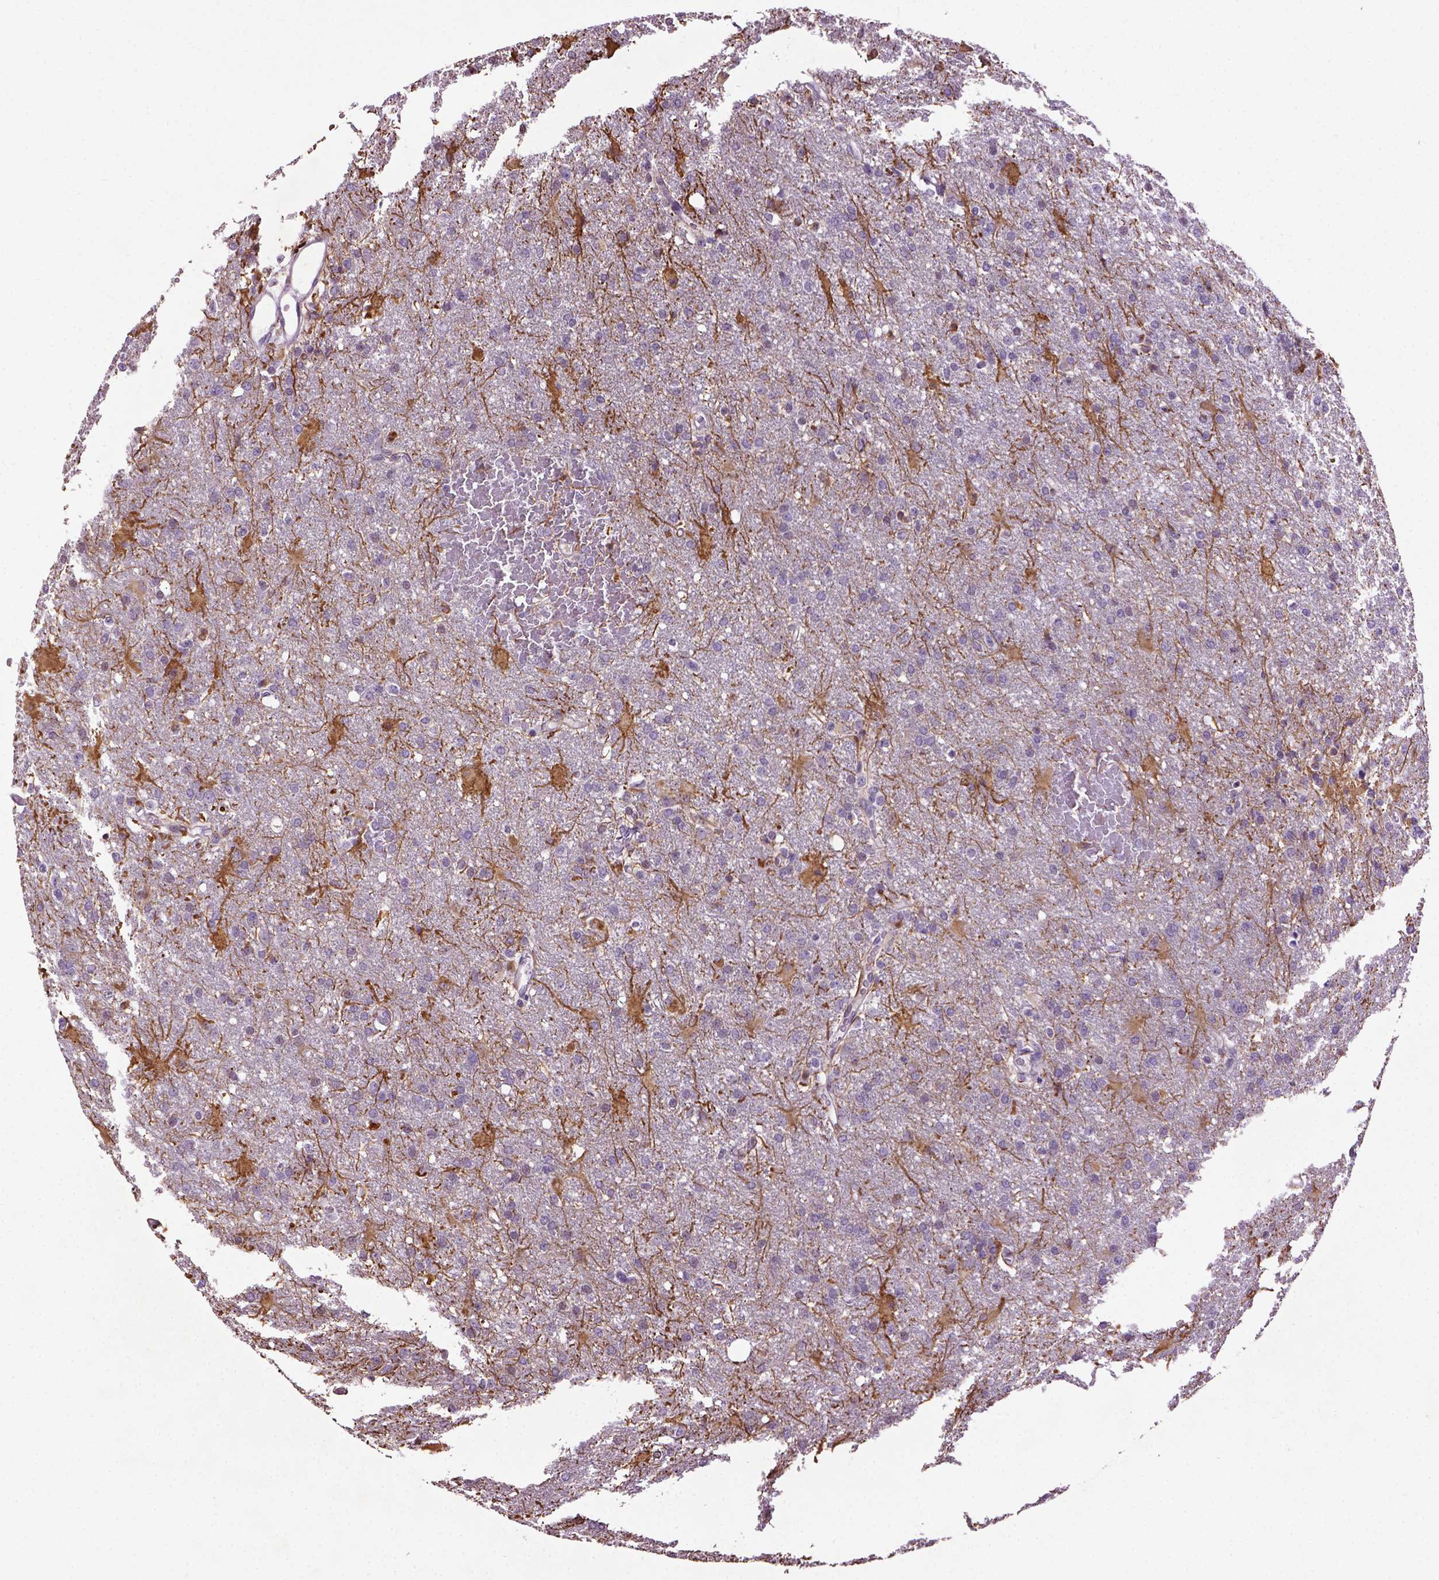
{"staining": {"intensity": "negative", "quantity": "none", "location": "none"}, "tissue": "glioma", "cell_type": "Tumor cells", "image_type": "cancer", "snomed": [{"axis": "morphology", "description": "Glioma, malignant, High grade"}, {"axis": "topography", "description": "Brain"}], "caption": "IHC of human malignant glioma (high-grade) displays no expression in tumor cells.", "gene": "NTNG2", "patient": {"sex": "male", "age": 68}}